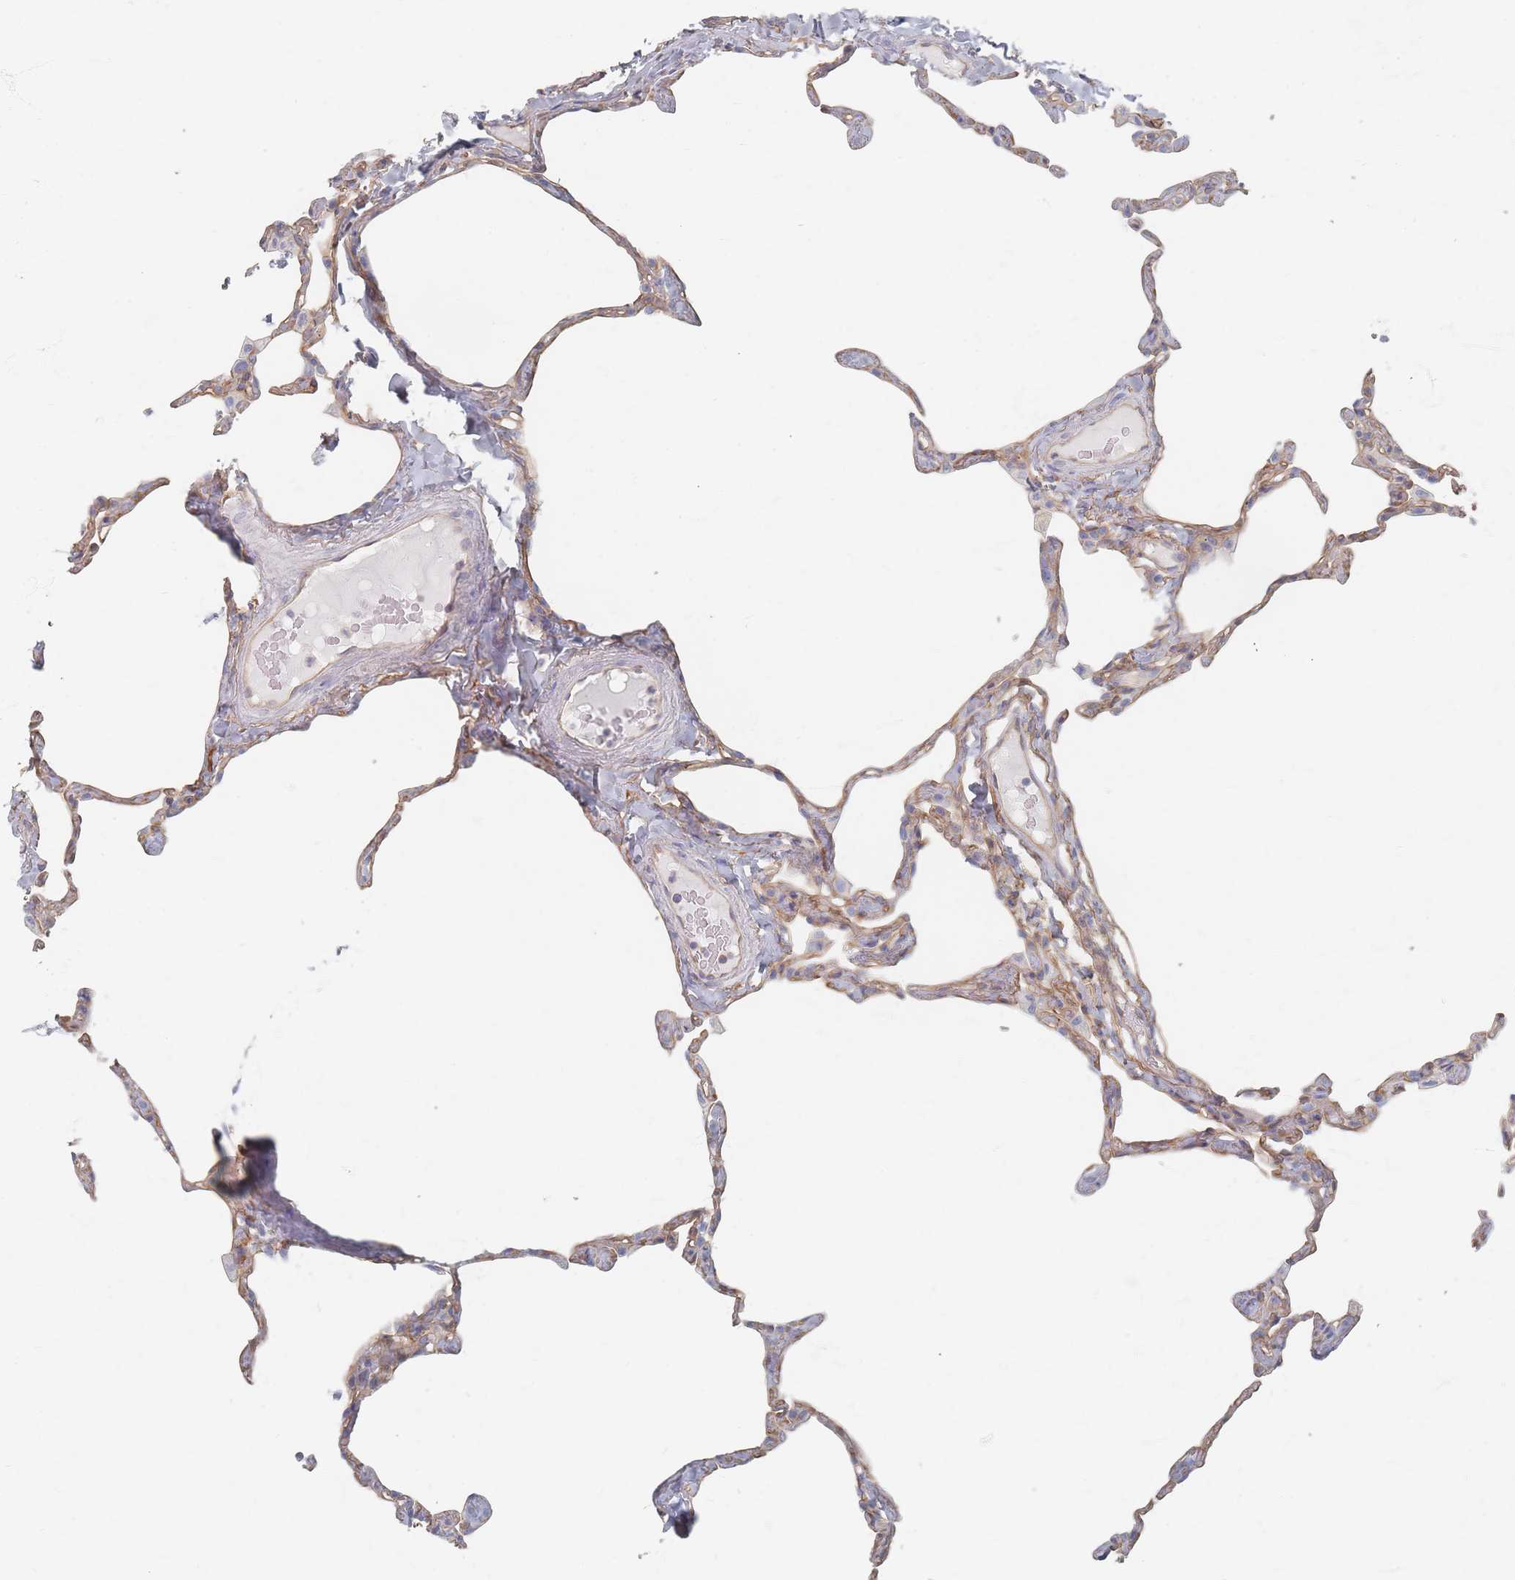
{"staining": {"intensity": "weak", "quantity": "25%-75%", "location": "cytoplasmic/membranous"}, "tissue": "lung", "cell_type": "Alveolar cells", "image_type": "normal", "snomed": [{"axis": "morphology", "description": "Normal tissue, NOS"}, {"axis": "topography", "description": "Lung"}], "caption": "Immunohistochemistry (IHC) staining of benign lung, which shows low levels of weak cytoplasmic/membranous expression in approximately 25%-75% of alveolar cells indicating weak cytoplasmic/membranous protein expression. The staining was performed using DAB (brown) for protein detection and nuclei were counterstained in hematoxylin (blue).", "gene": "GNB1", "patient": {"sex": "male", "age": 65}}